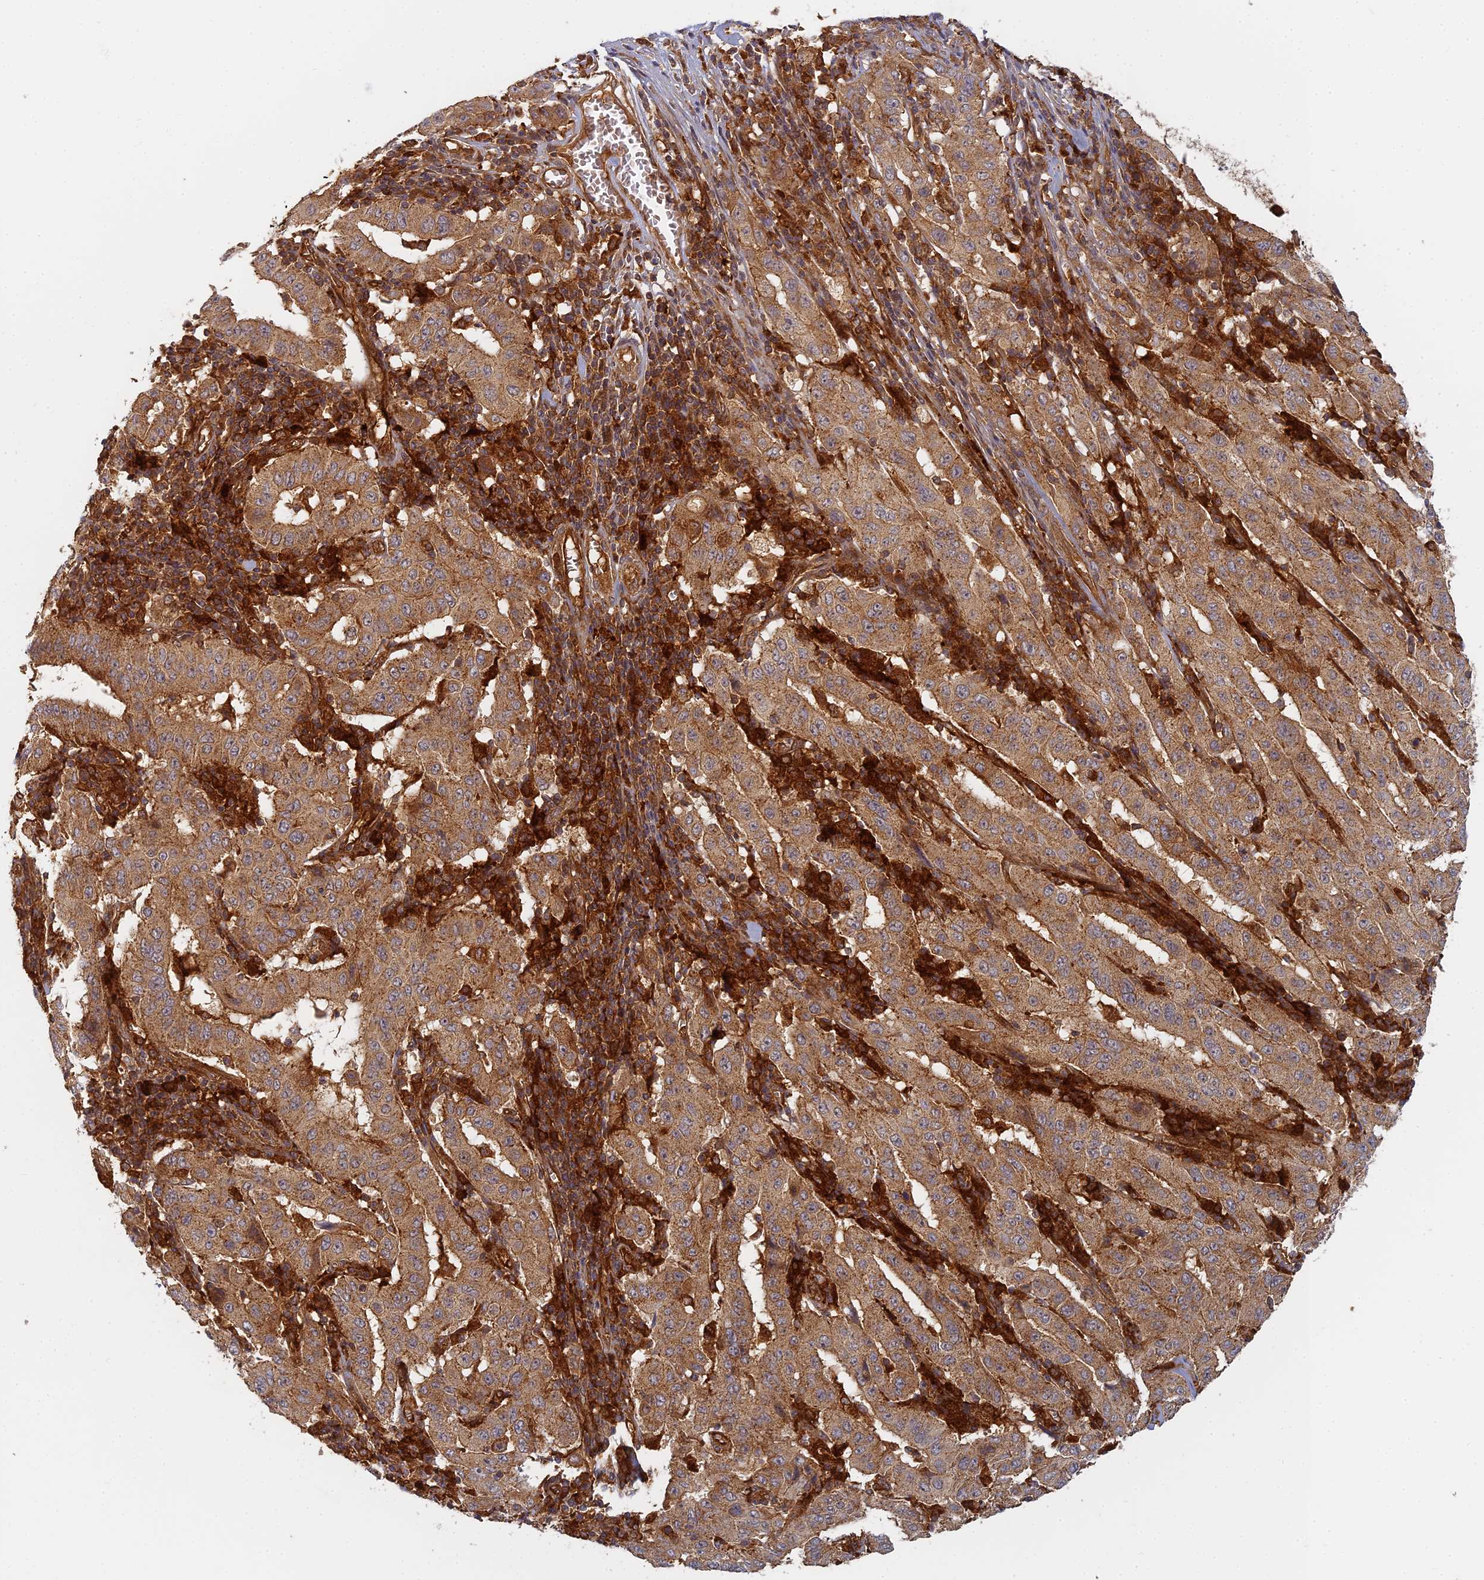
{"staining": {"intensity": "moderate", "quantity": ">75%", "location": "cytoplasmic/membranous"}, "tissue": "pancreatic cancer", "cell_type": "Tumor cells", "image_type": "cancer", "snomed": [{"axis": "morphology", "description": "Adenocarcinoma, NOS"}, {"axis": "topography", "description": "Pancreas"}], "caption": "Pancreatic adenocarcinoma stained for a protein displays moderate cytoplasmic/membranous positivity in tumor cells.", "gene": "INO80D", "patient": {"sex": "male", "age": 63}}